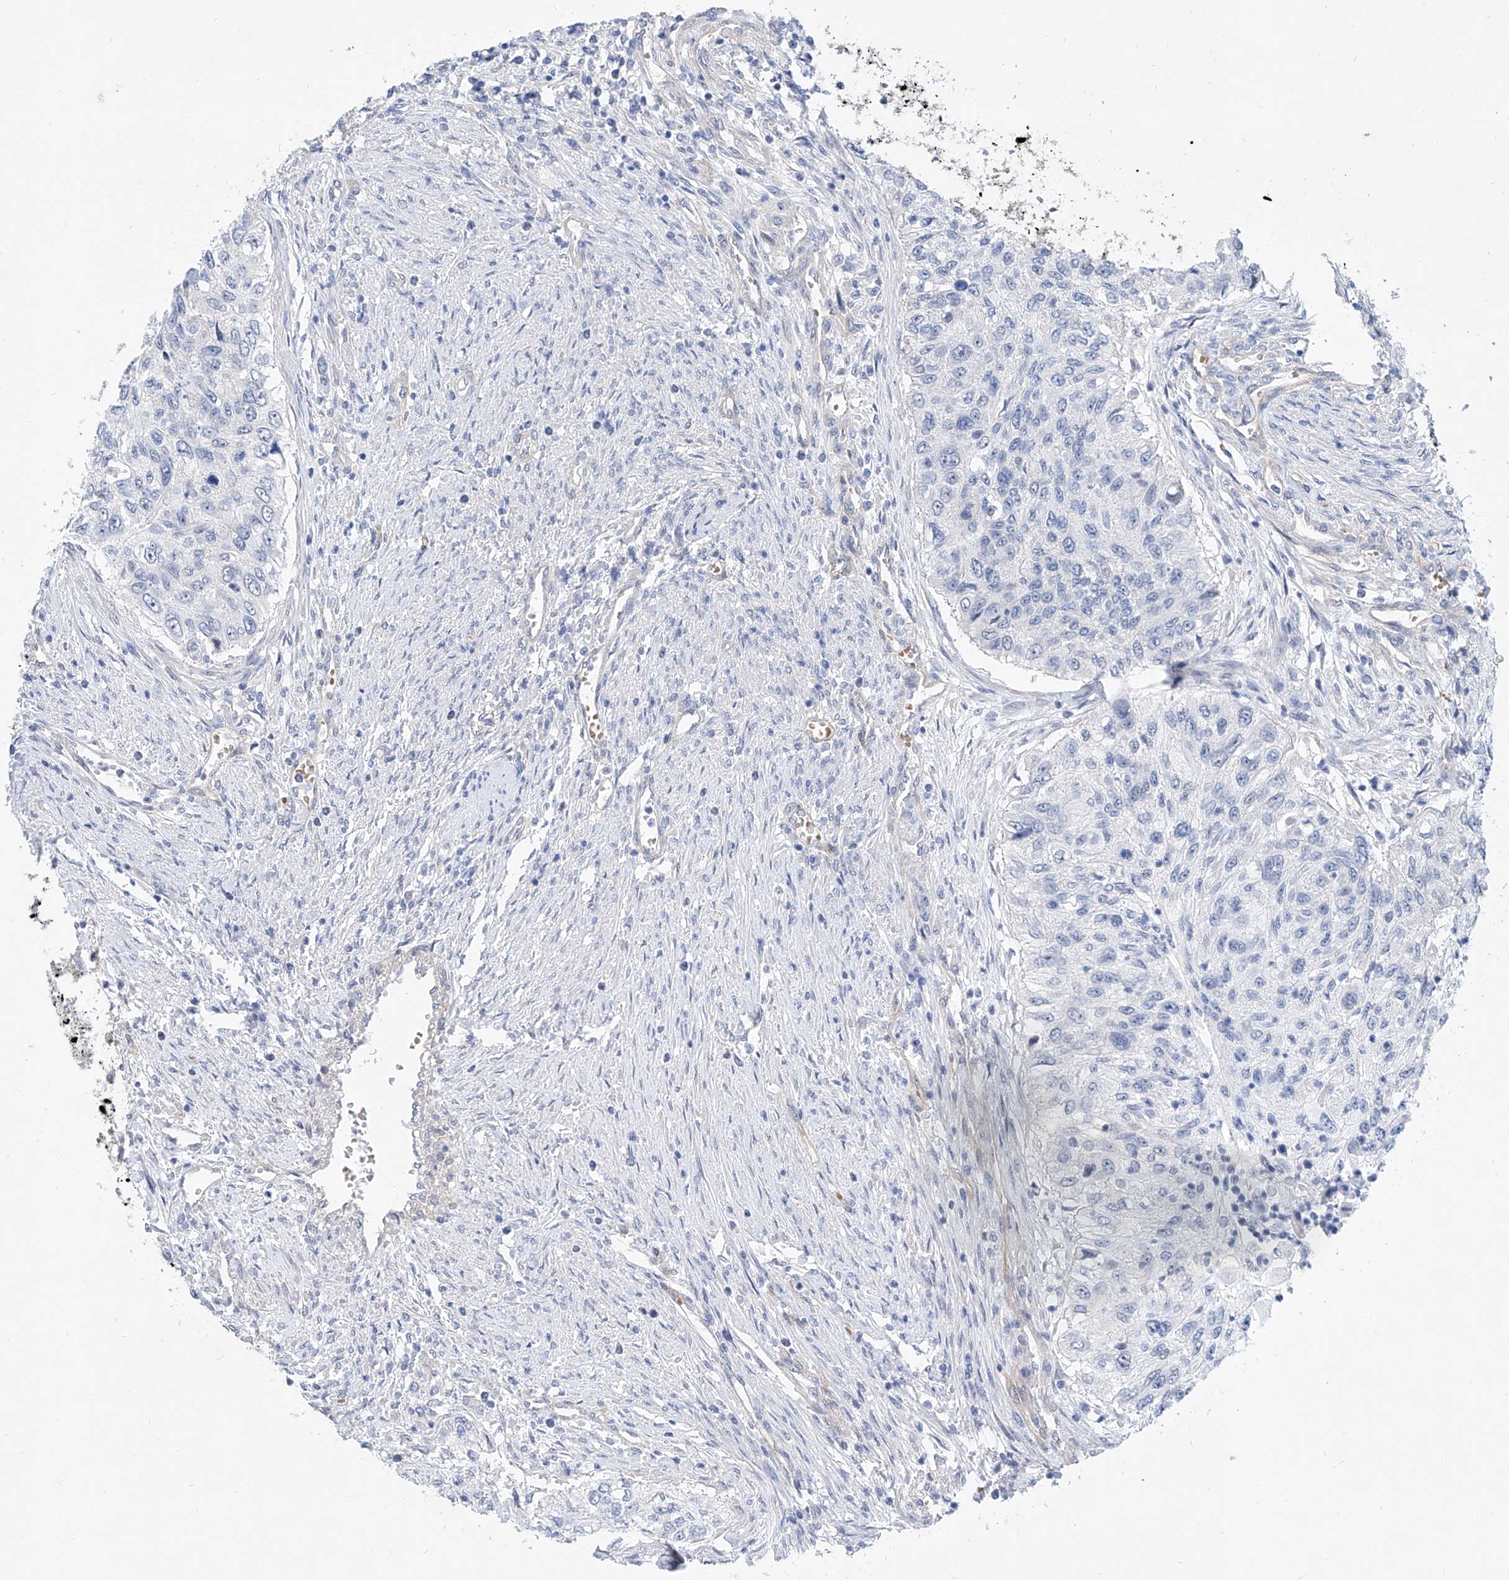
{"staining": {"intensity": "negative", "quantity": "none", "location": "none"}, "tissue": "urothelial cancer", "cell_type": "Tumor cells", "image_type": "cancer", "snomed": [{"axis": "morphology", "description": "Urothelial carcinoma, High grade"}, {"axis": "topography", "description": "Urinary bladder"}], "caption": "Tumor cells show no significant protein staining in urothelial carcinoma (high-grade).", "gene": "BPTF", "patient": {"sex": "female", "age": 60}}